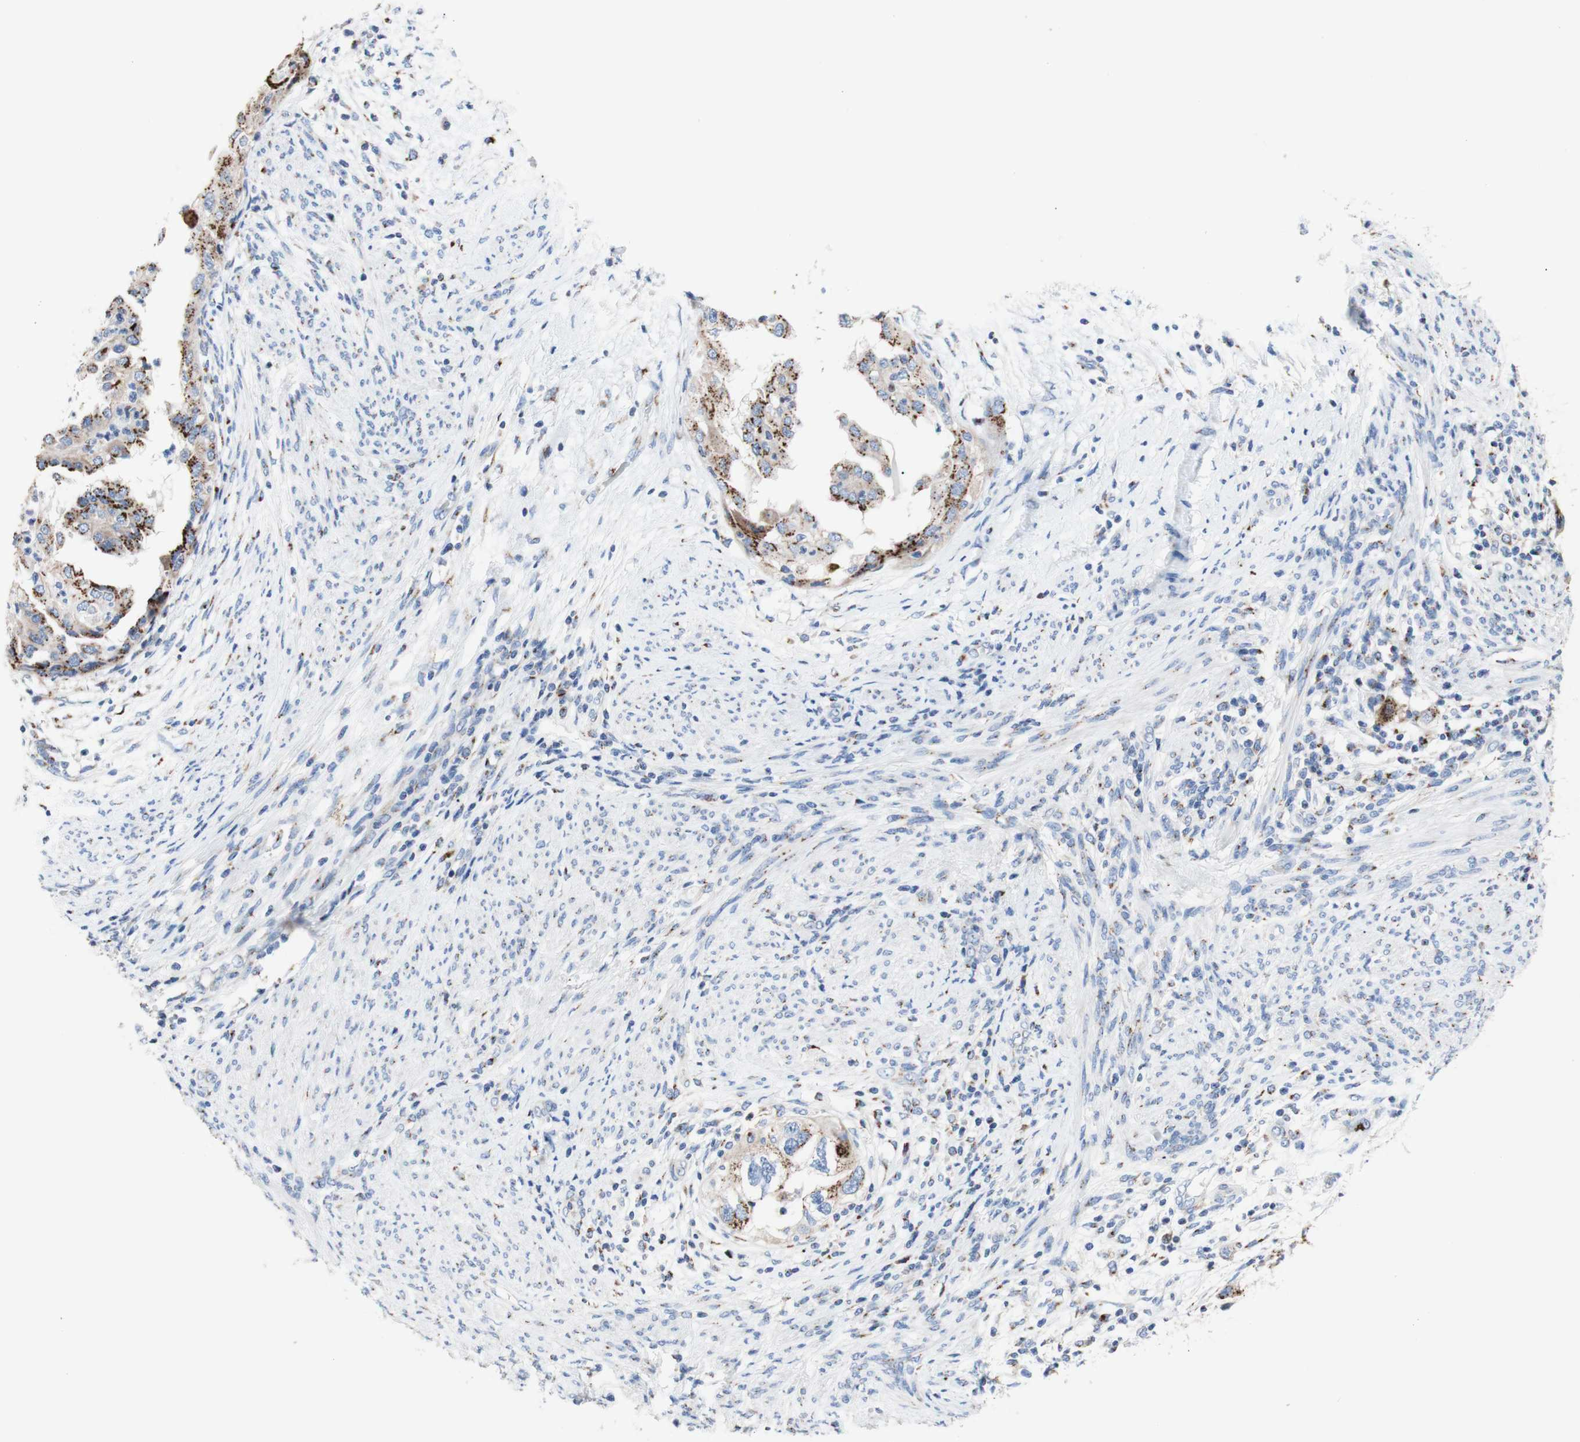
{"staining": {"intensity": "moderate", "quantity": "25%-75%", "location": "cytoplasmic/membranous"}, "tissue": "endometrial cancer", "cell_type": "Tumor cells", "image_type": "cancer", "snomed": [{"axis": "morphology", "description": "Adenocarcinoma, NOS"}, {"axis": "topography", "description": "Endometrium"}], "caption": "Immunohistochemistry (DAB (3,3'-diaminobenzidine)) staining of human endometrial cancer (adenocarcinoma) shows moderate cytoplasmic/membranous protein positivity in about 25%-75% of tumor cells. Nuclei are stained in blue.", "gene": "GALNT2", "patient": {"sex": "female", "age": 85}}